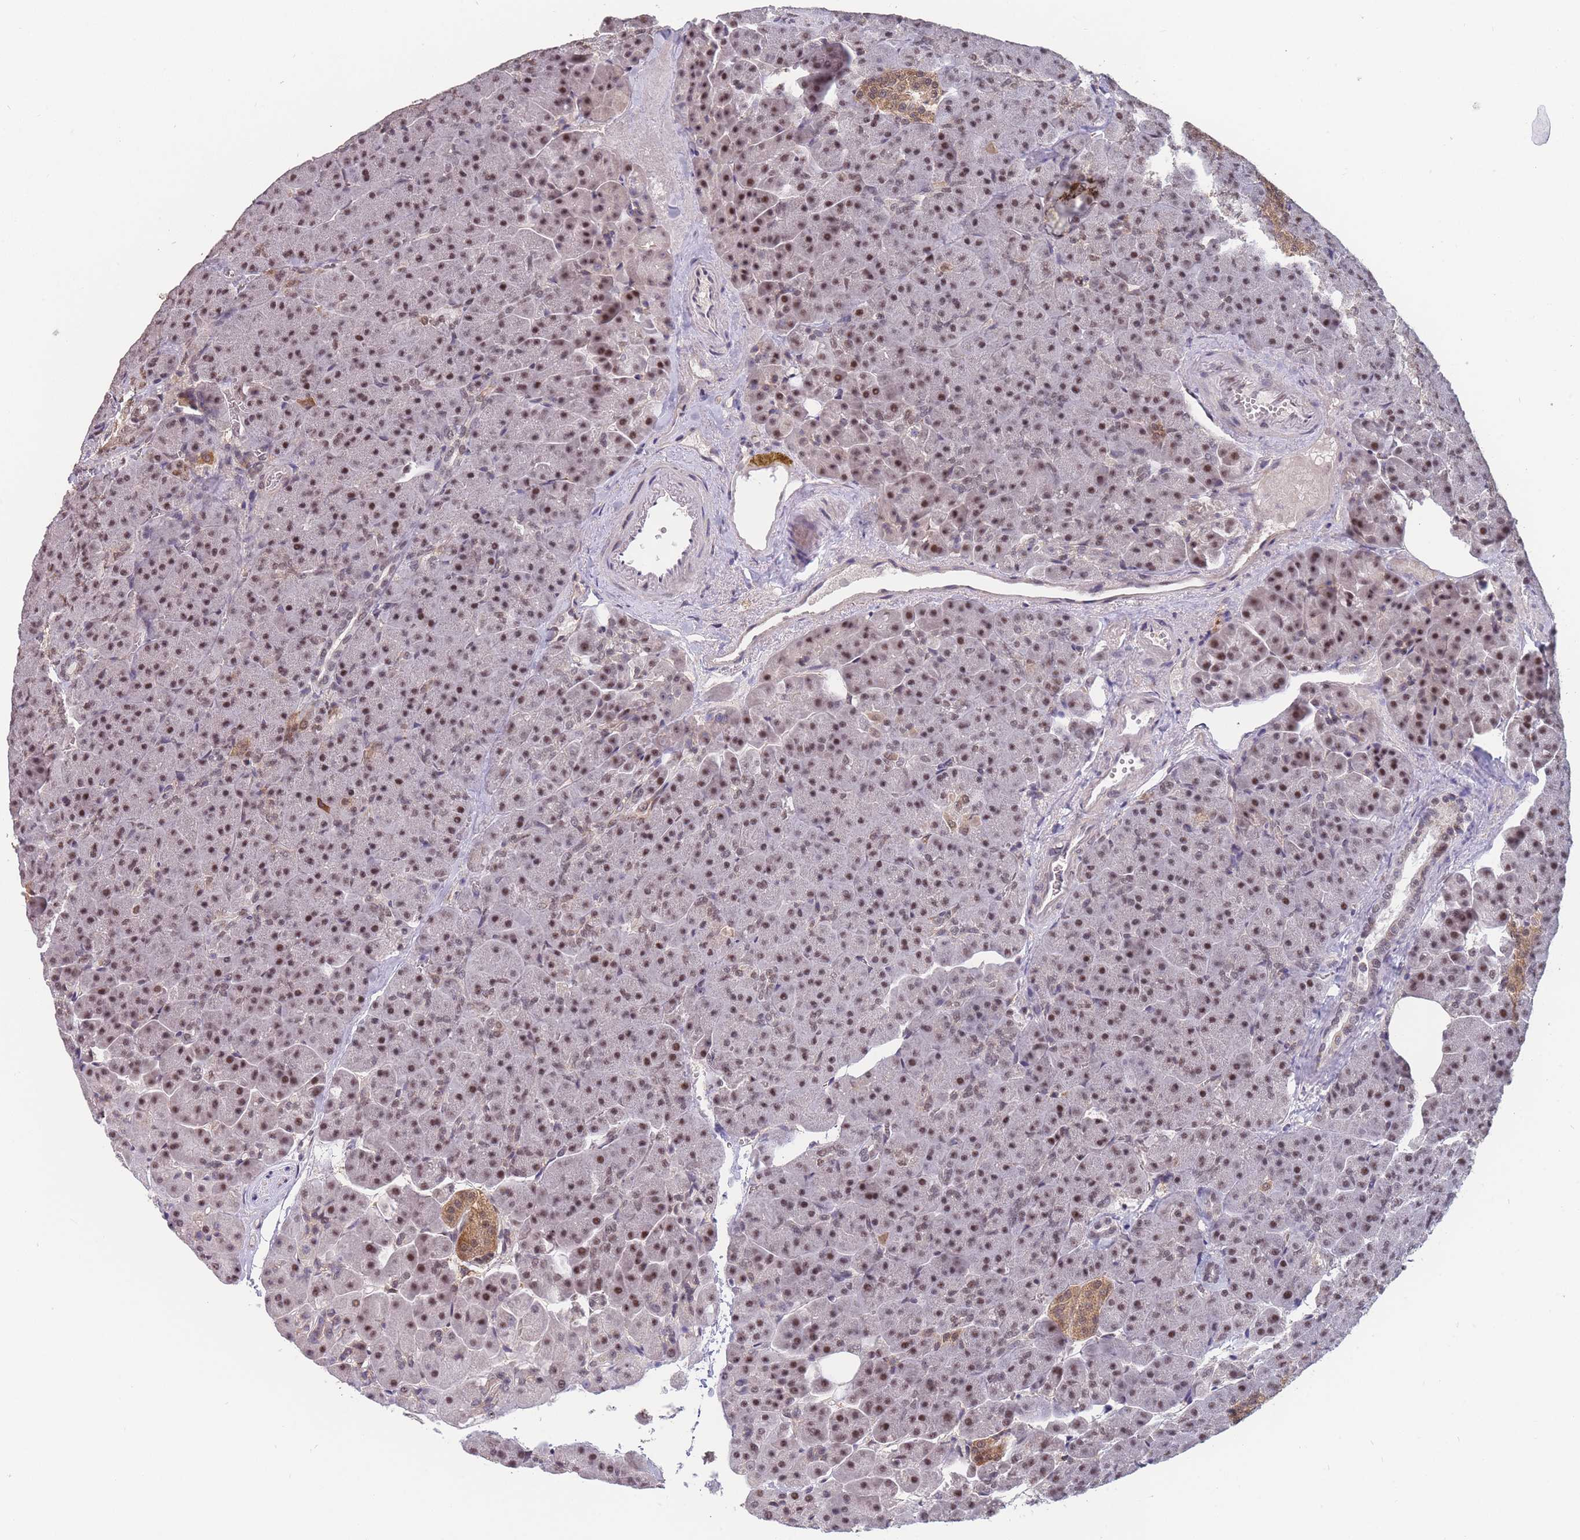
{"staining": {"intensity": "moderate", "quantity": ">75%", "location": "cytoplasmic/membranous,nuclear"}, "tissue": "pancreas", "cell_type": "Exocrine glandular cells", "image_type": "normal", "snomed": [{"axis": "morphology", "description": "Normal tissue, NOS"}, {"axis": "topography", "description": "Pancreas"}], "caption": "Immunohistochemical staining of benign pancreas shows moderate cytoplasmic/membranous,nuclear protein expression in about >75% of exocrine glandular cells.", "gene": "SNRPA1", "patient": {"sex": "female", "age": 74}}